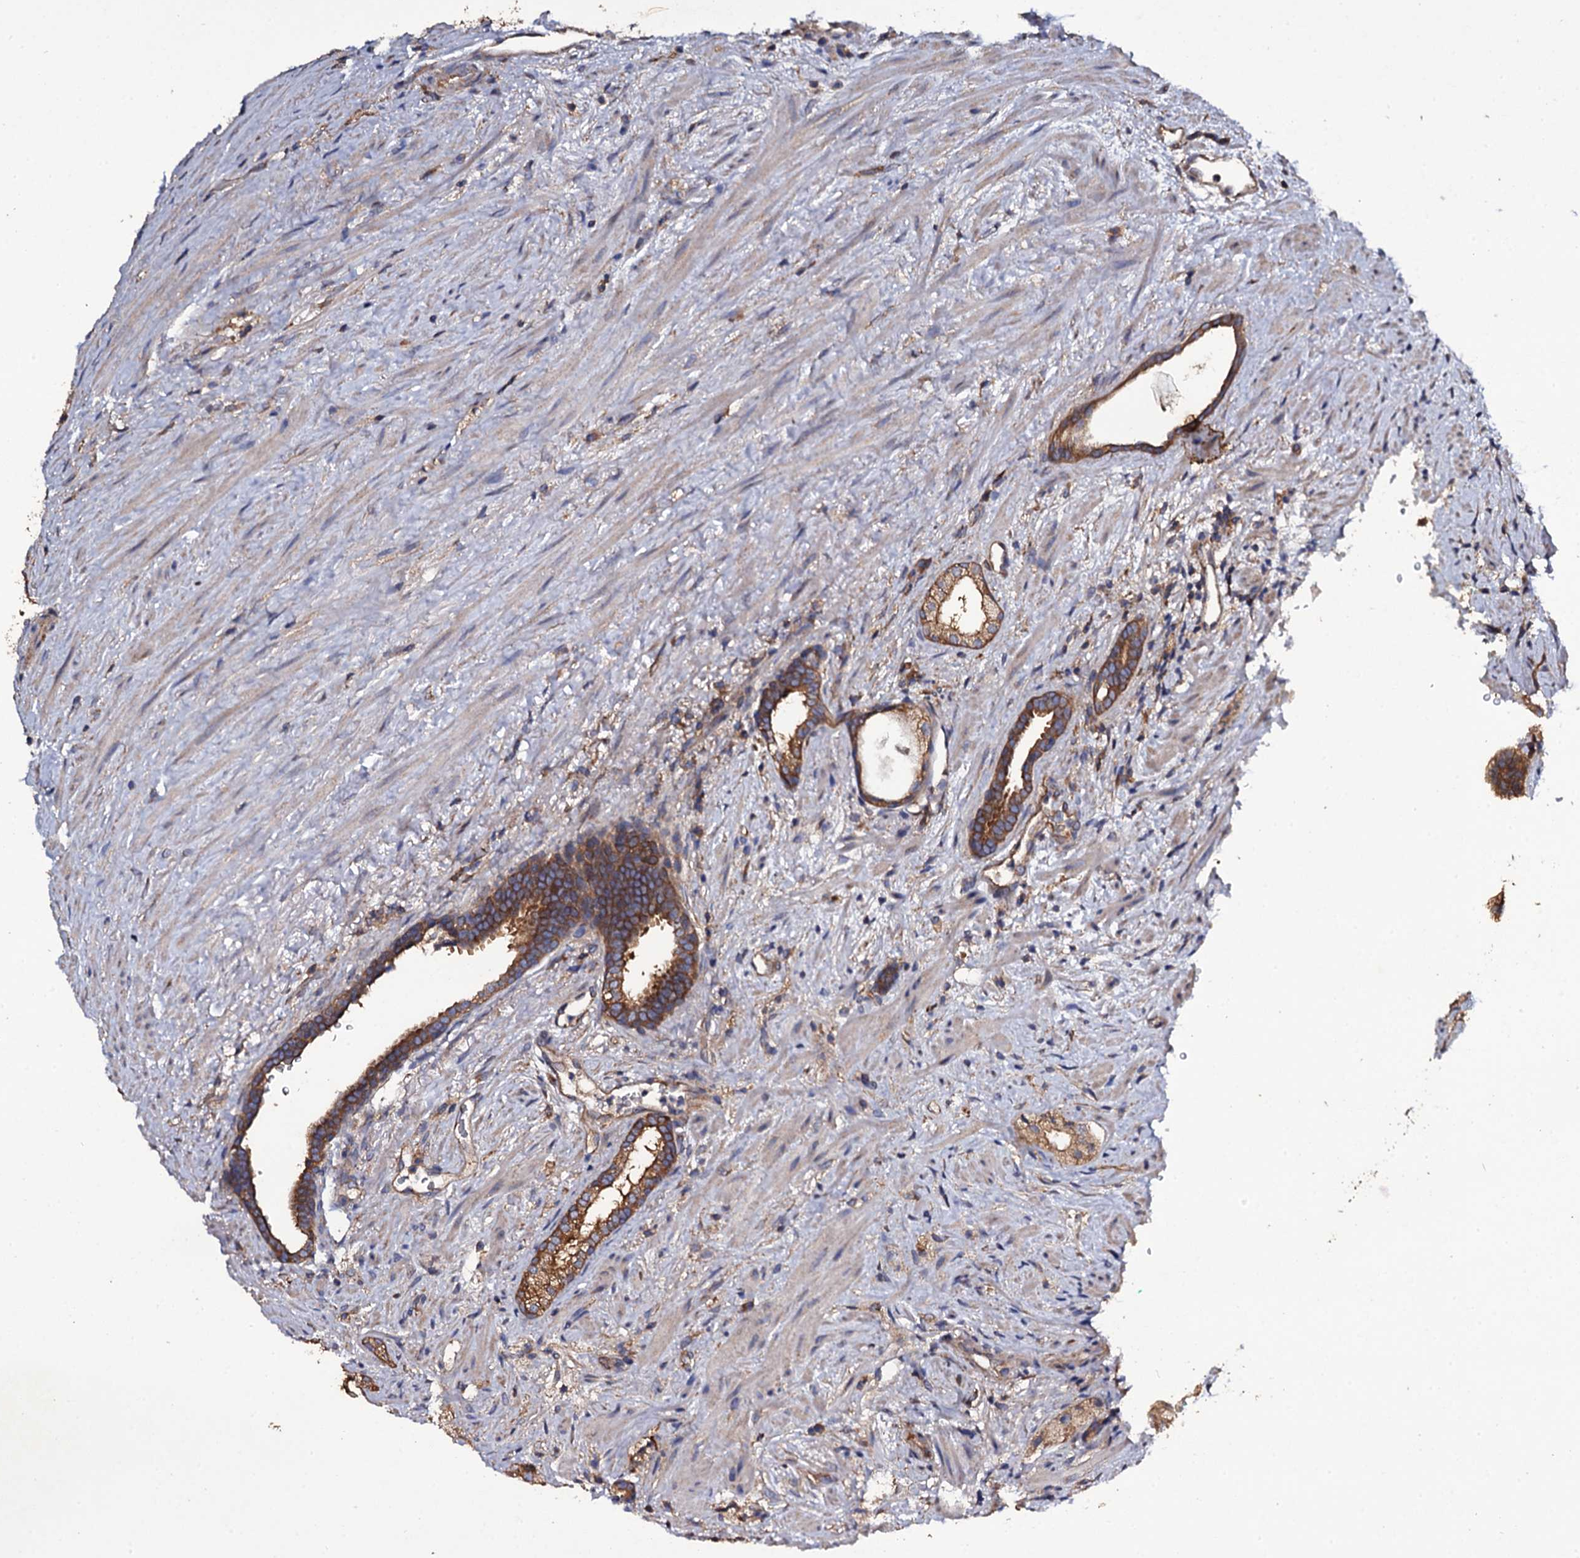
{"staining": {"intensity": "strong", "quantity": ">75%", "location": "cytoplasmic/membranous"}, "tissue": "prostate cancer", "cell_type": "Tumor cells", "image_type": "cancer", "snomed": [{"axis": "morphology", "description": "Adenocarcinoma, High grade"}, {"axis": "topography", "description": "Prostate"}], "caption": "Immunohistochemistry photomicrograph of neoplastic tissue: human prostate cancer stained using IHC reveals high levels of strong protein expression localized specifically in the cytoplasmic/membranous of tumor cells, appearing as a cytoplasmic/membranous brown color.", "gene": "TTC23", "patient": {"sex": "male", "age": 64}}